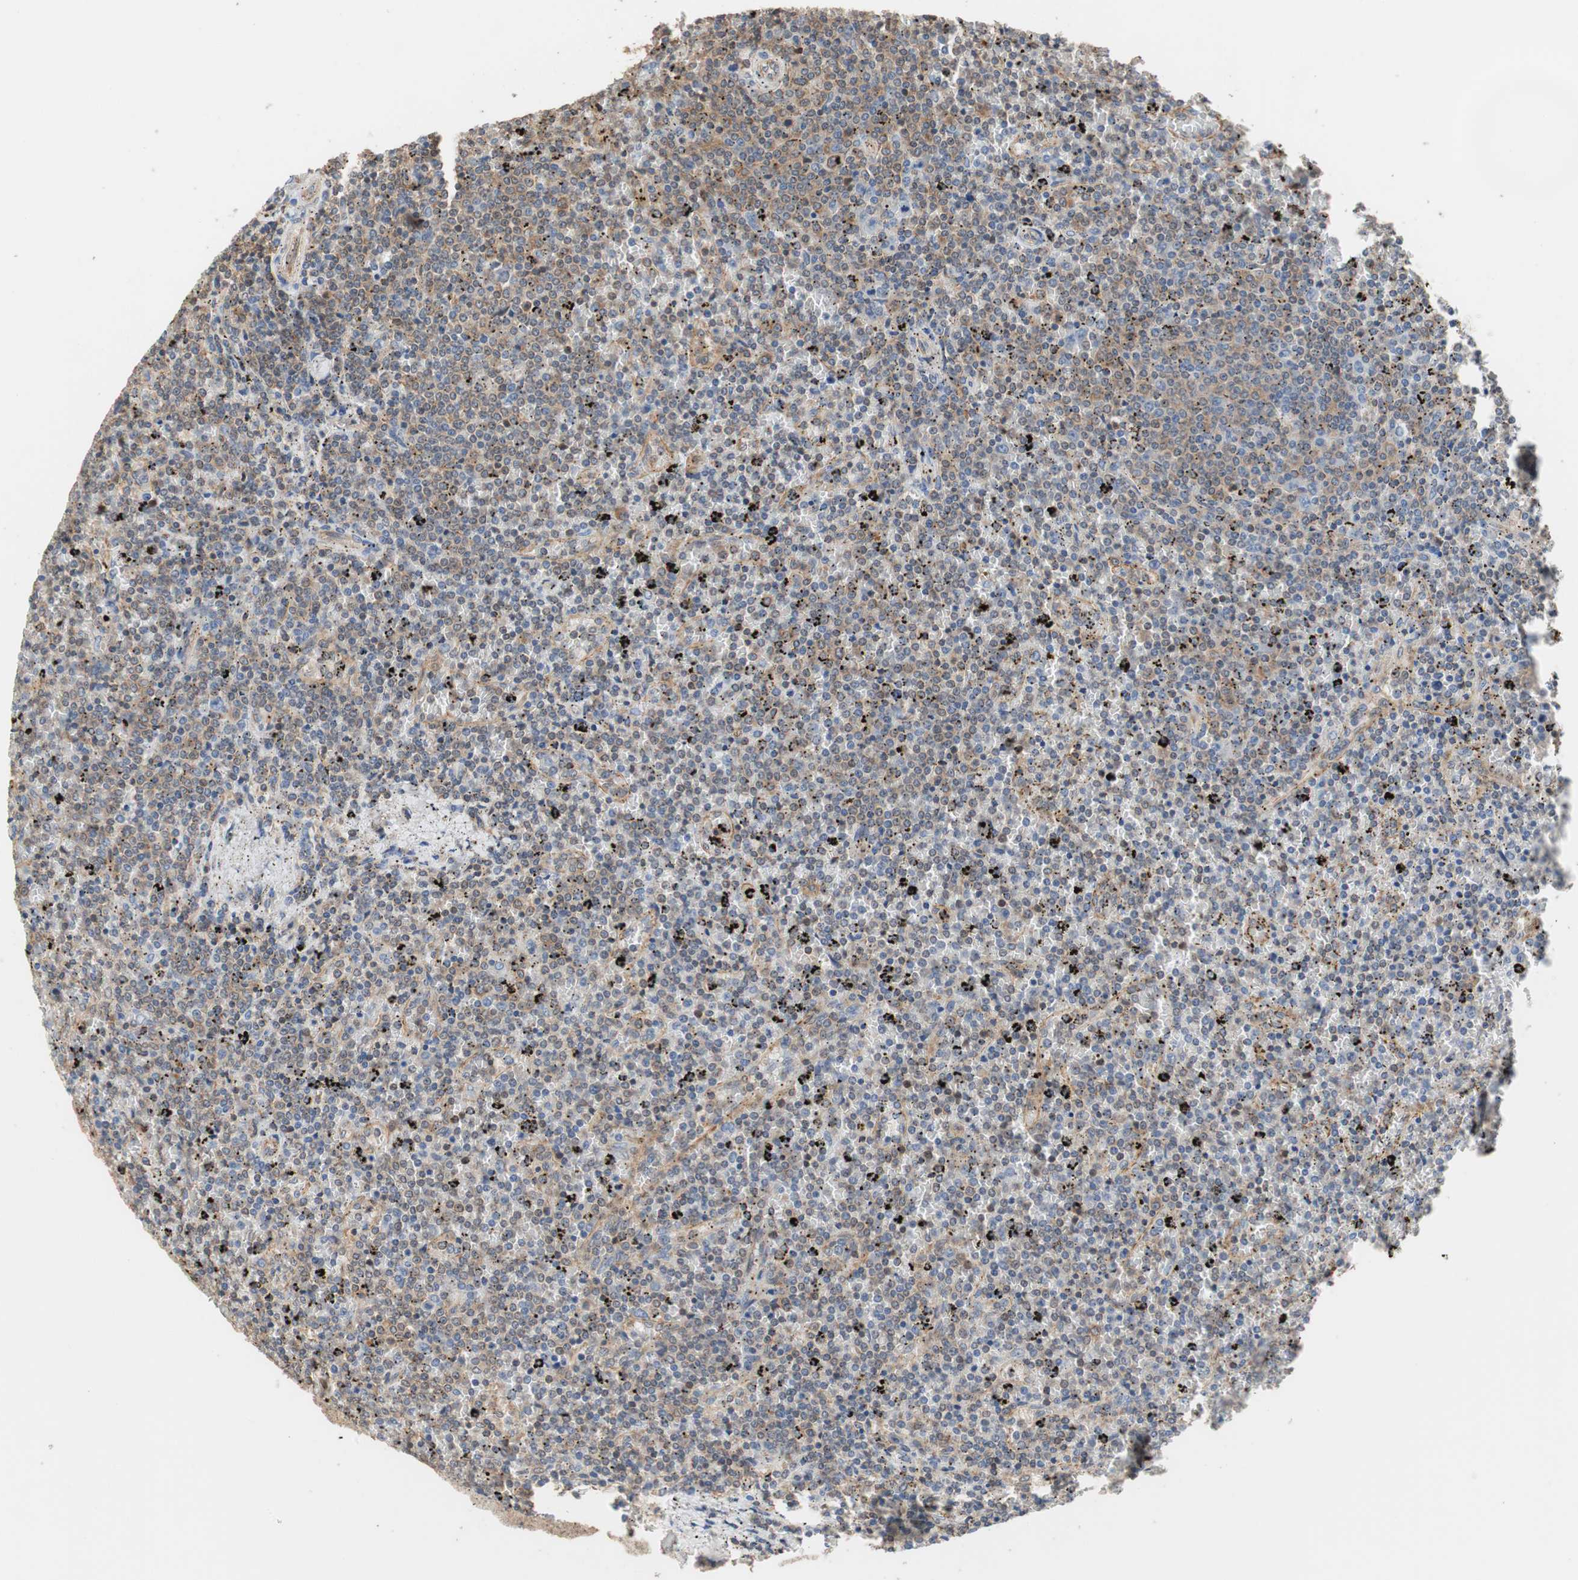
{"staining": {"intensity": "weak", "quantity": "25%-75%", "location": "cytoplasmic/membranous"}, "tissue": "lymphoma", "cell_type": "Tumor cells", "image_type": "cancer", "snomed": [{"axis": "morphology", "description": "Malignant lymphoma, non-Hodgkin's type, Low grade"}, {"axis": "topography", "description": "Spleen"}], "caption": "There is low levels of weak cytoplasmic/membranous expression in tumor cells of lymphoma, as demonstrated by immunohistochemical staining (brown color).", "gene": "MAP4K2", "patient": {"sex": "female", "age": 77}}